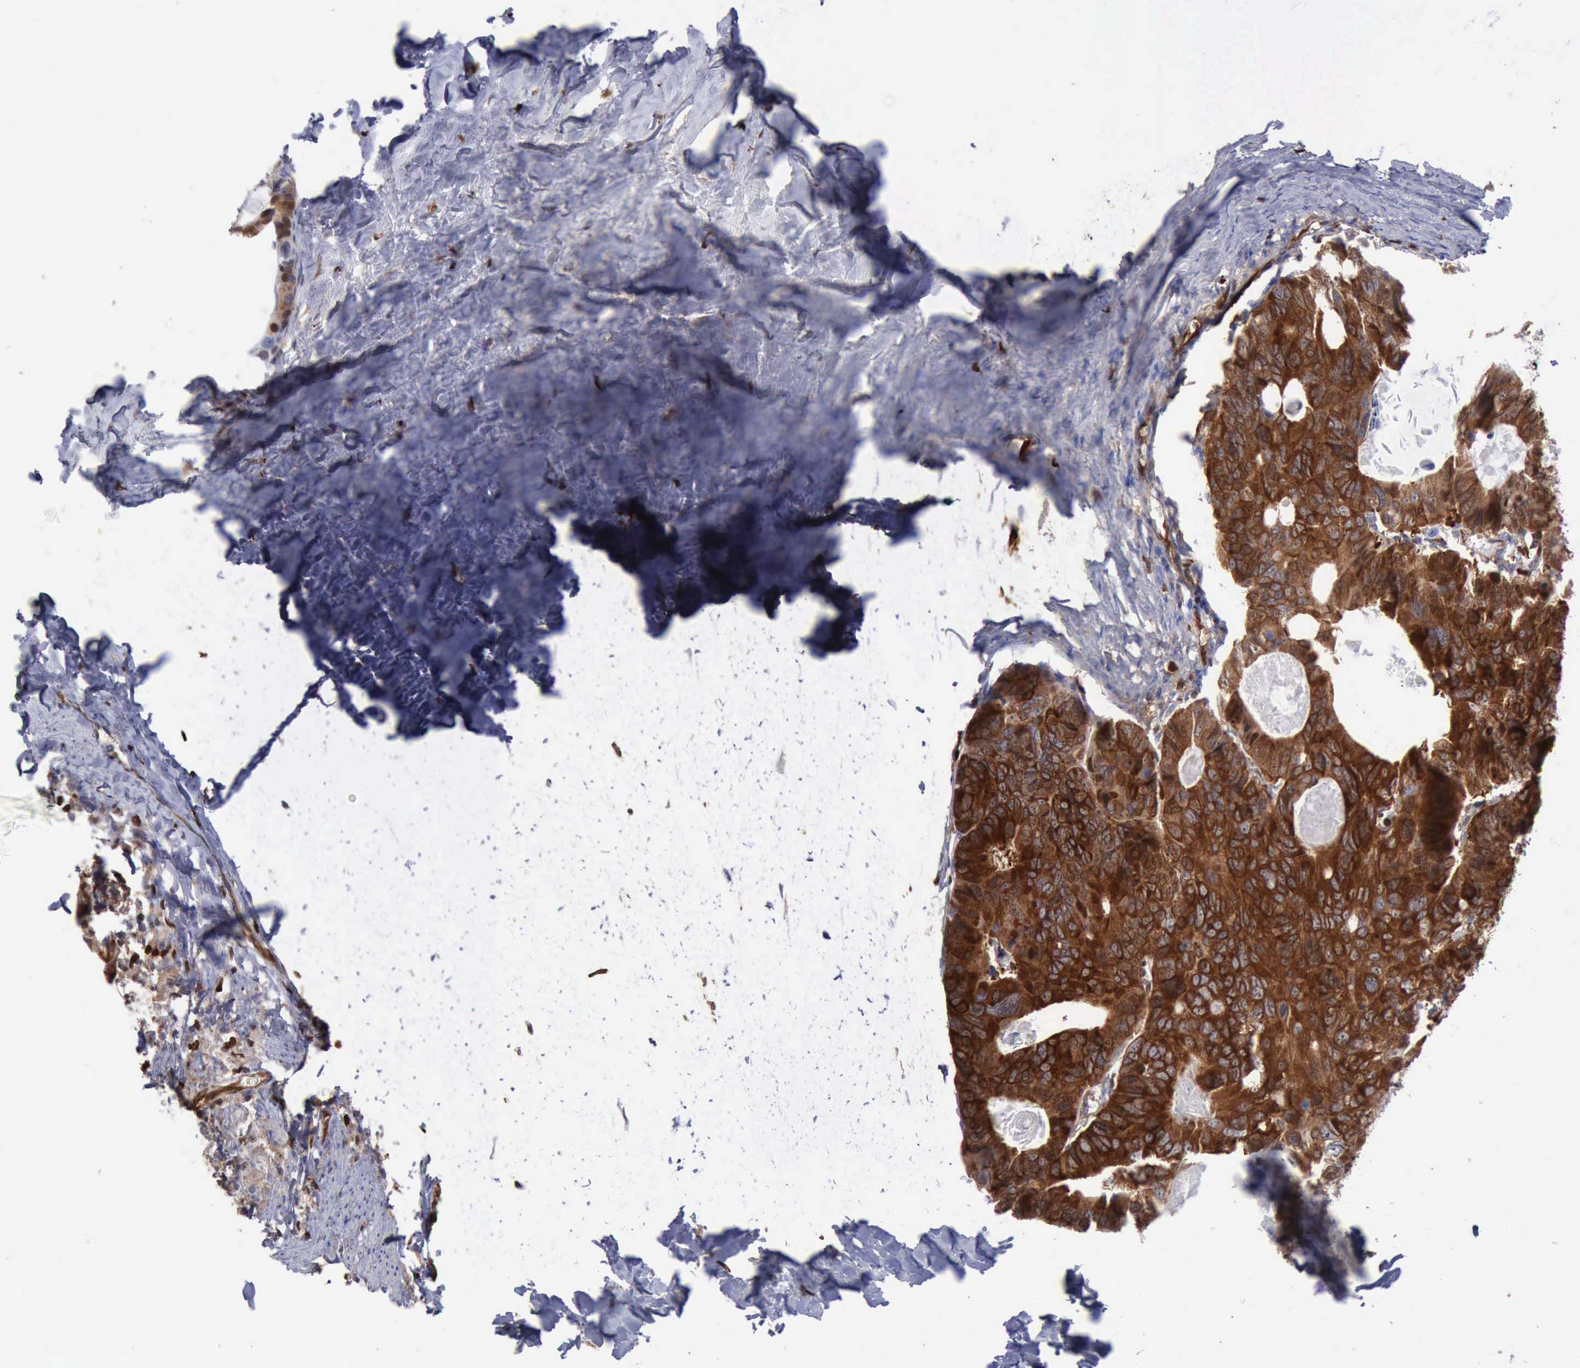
{"staining": {"intensity": "strong", "quantity": ">75%", "location": "cytoplasmic/membranous,nuclear"}, "tissue": "colorectal cancer", "cell_type": "Tumor cells", "image_type": "cancer", "snomed": [{"axis": "morphology", "description": "Adenocarcinoma, NOS"}, {"axis": "topography", "description": "Colon"}], "caption": "The immunohistochemical stain labels strong cytoplasmic/membranous and nuclear staining in tumor cells of colorectal cancer tissue.", "gene": "PDCD4", "patient": {"sex": "female", "age": 55}}